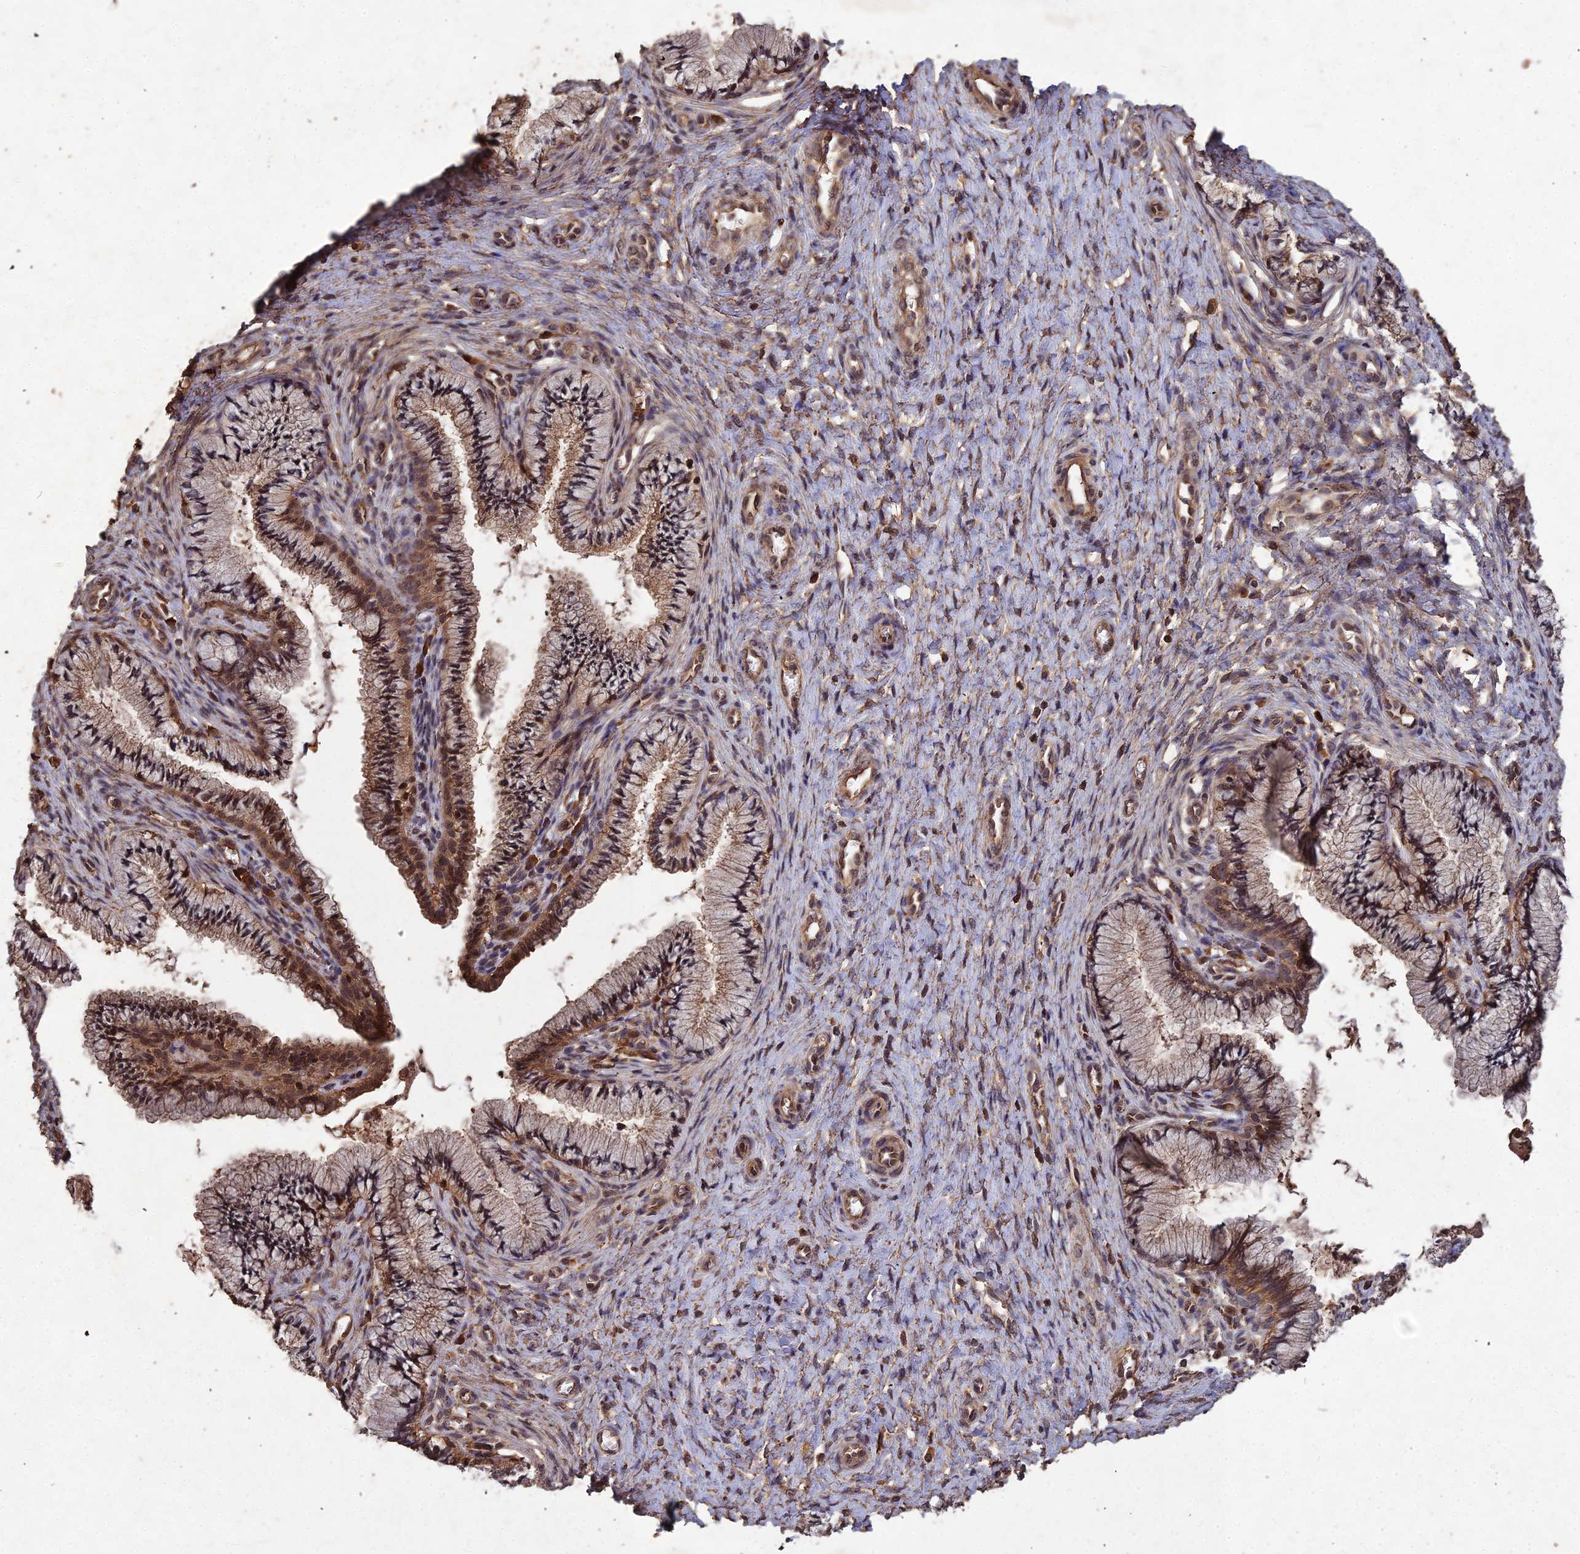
{"staining": {"intensity": "strong", "quantity": ">75%", "location": "cytoplasmic/membranous"}, "tissue": "cervix", "cell_type": "Glandular cells", "image_type": "normal", "snomed": [{"axis": "morphology", "description": "Normal tissue, NOS"}, {"axis": "topography", "description": "Cervix"}], "caption": "Cervix stained with immunohistochemistry reveals strong cytoplasmic/membranous expression in about >75% of glandular cells.", "gene": "SYMPK", "patient": {"sex": "female", "age": 36}}